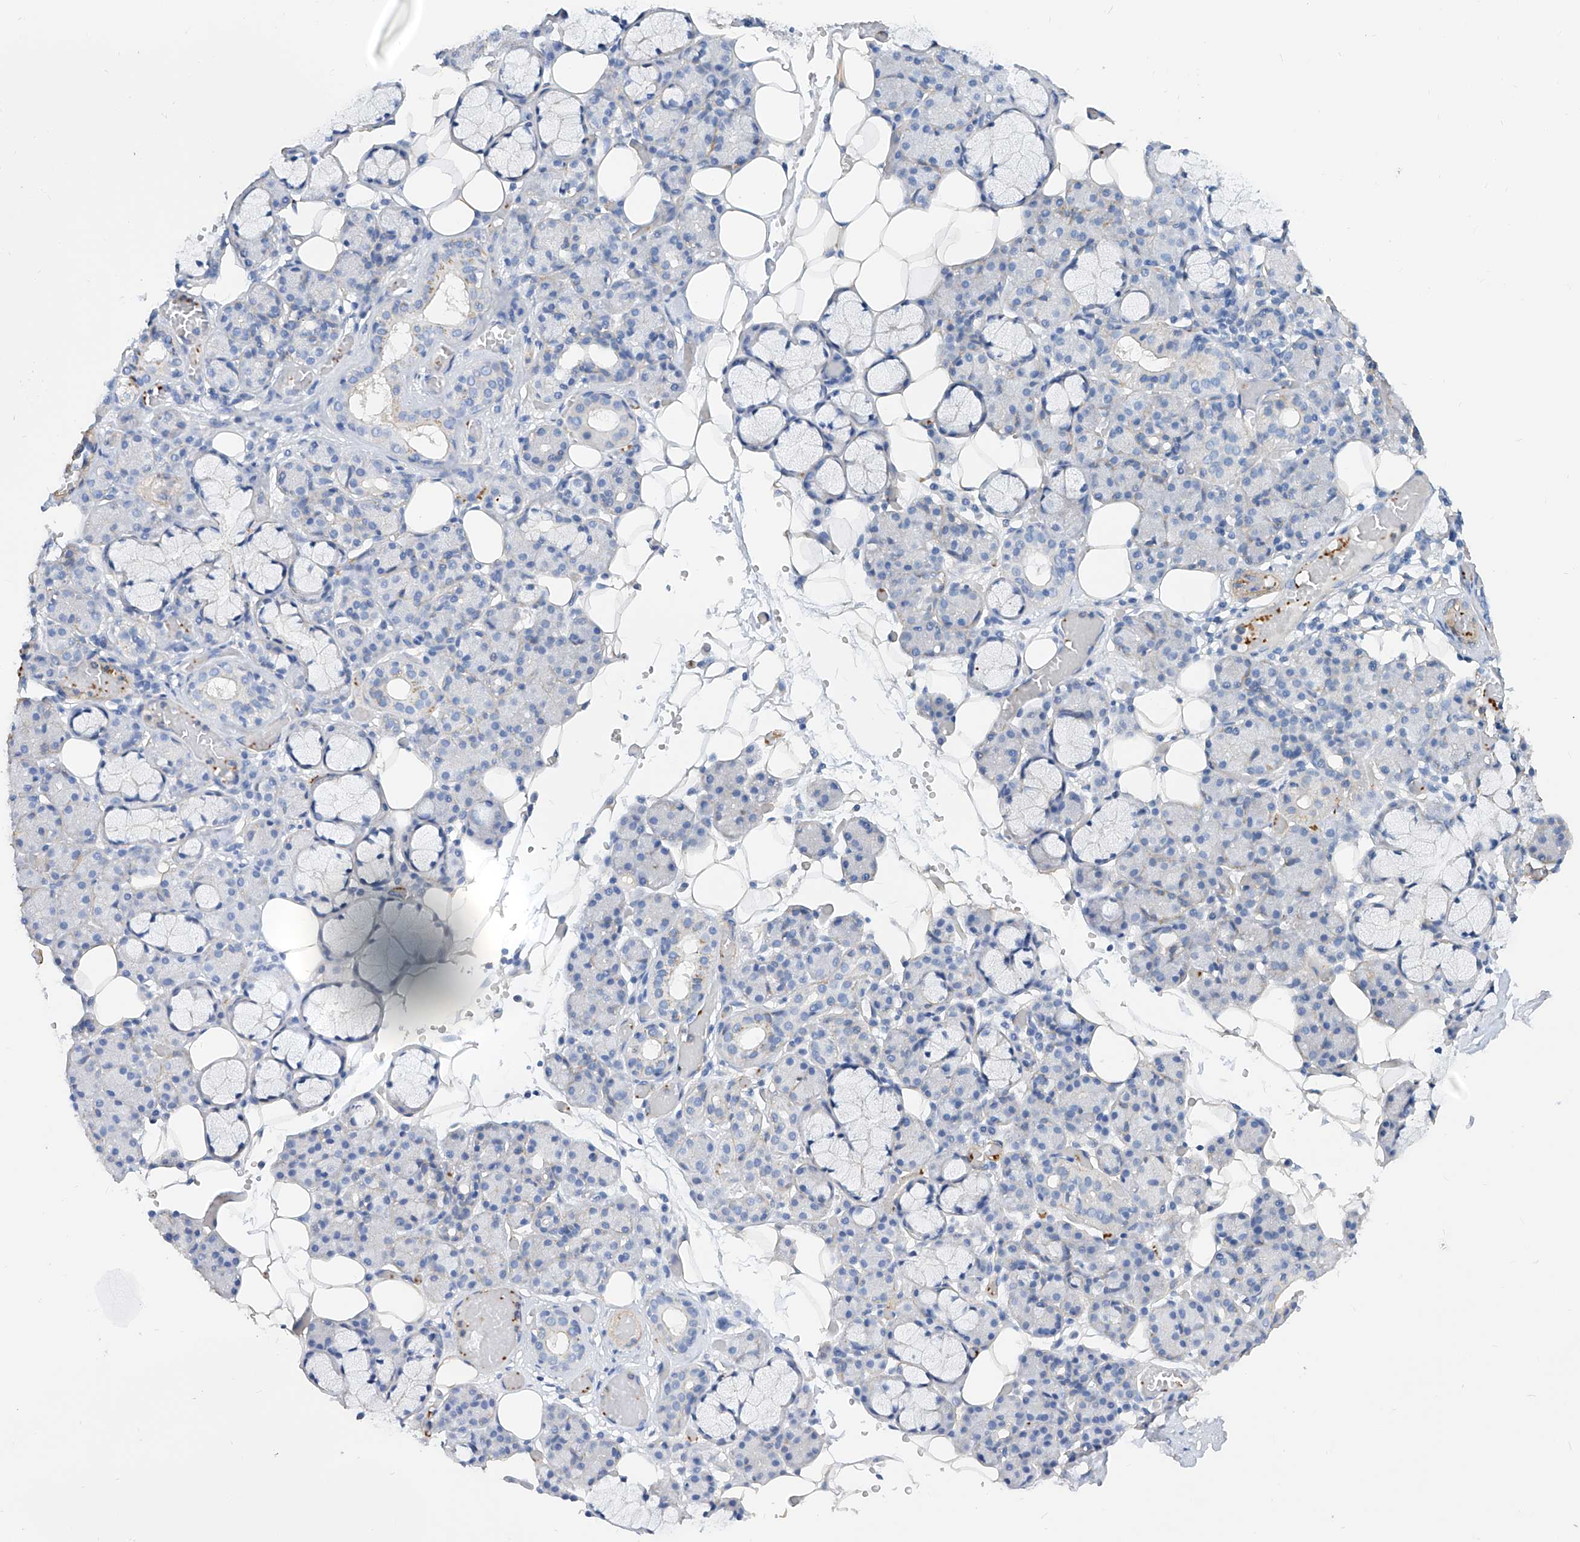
{"staining": {"intensity": "negative", "quantity": "none", "location": "none"}, "tissue": "salivary gland", "cell_type": "Glandular cells", "image_type": "normal", "snomed": [{"axis": "morphology", "description": "Normal tissue, NOS"}, {"axis": "topography", "description": "Salivary gland"}], "caption": "This is an immunohistochemistry photomicrograph of unremarkable human salivary gland. There is no staining in glandular cells.", "gene": "TAS2R60", "patient": {"sex": "male", "age": 63}}